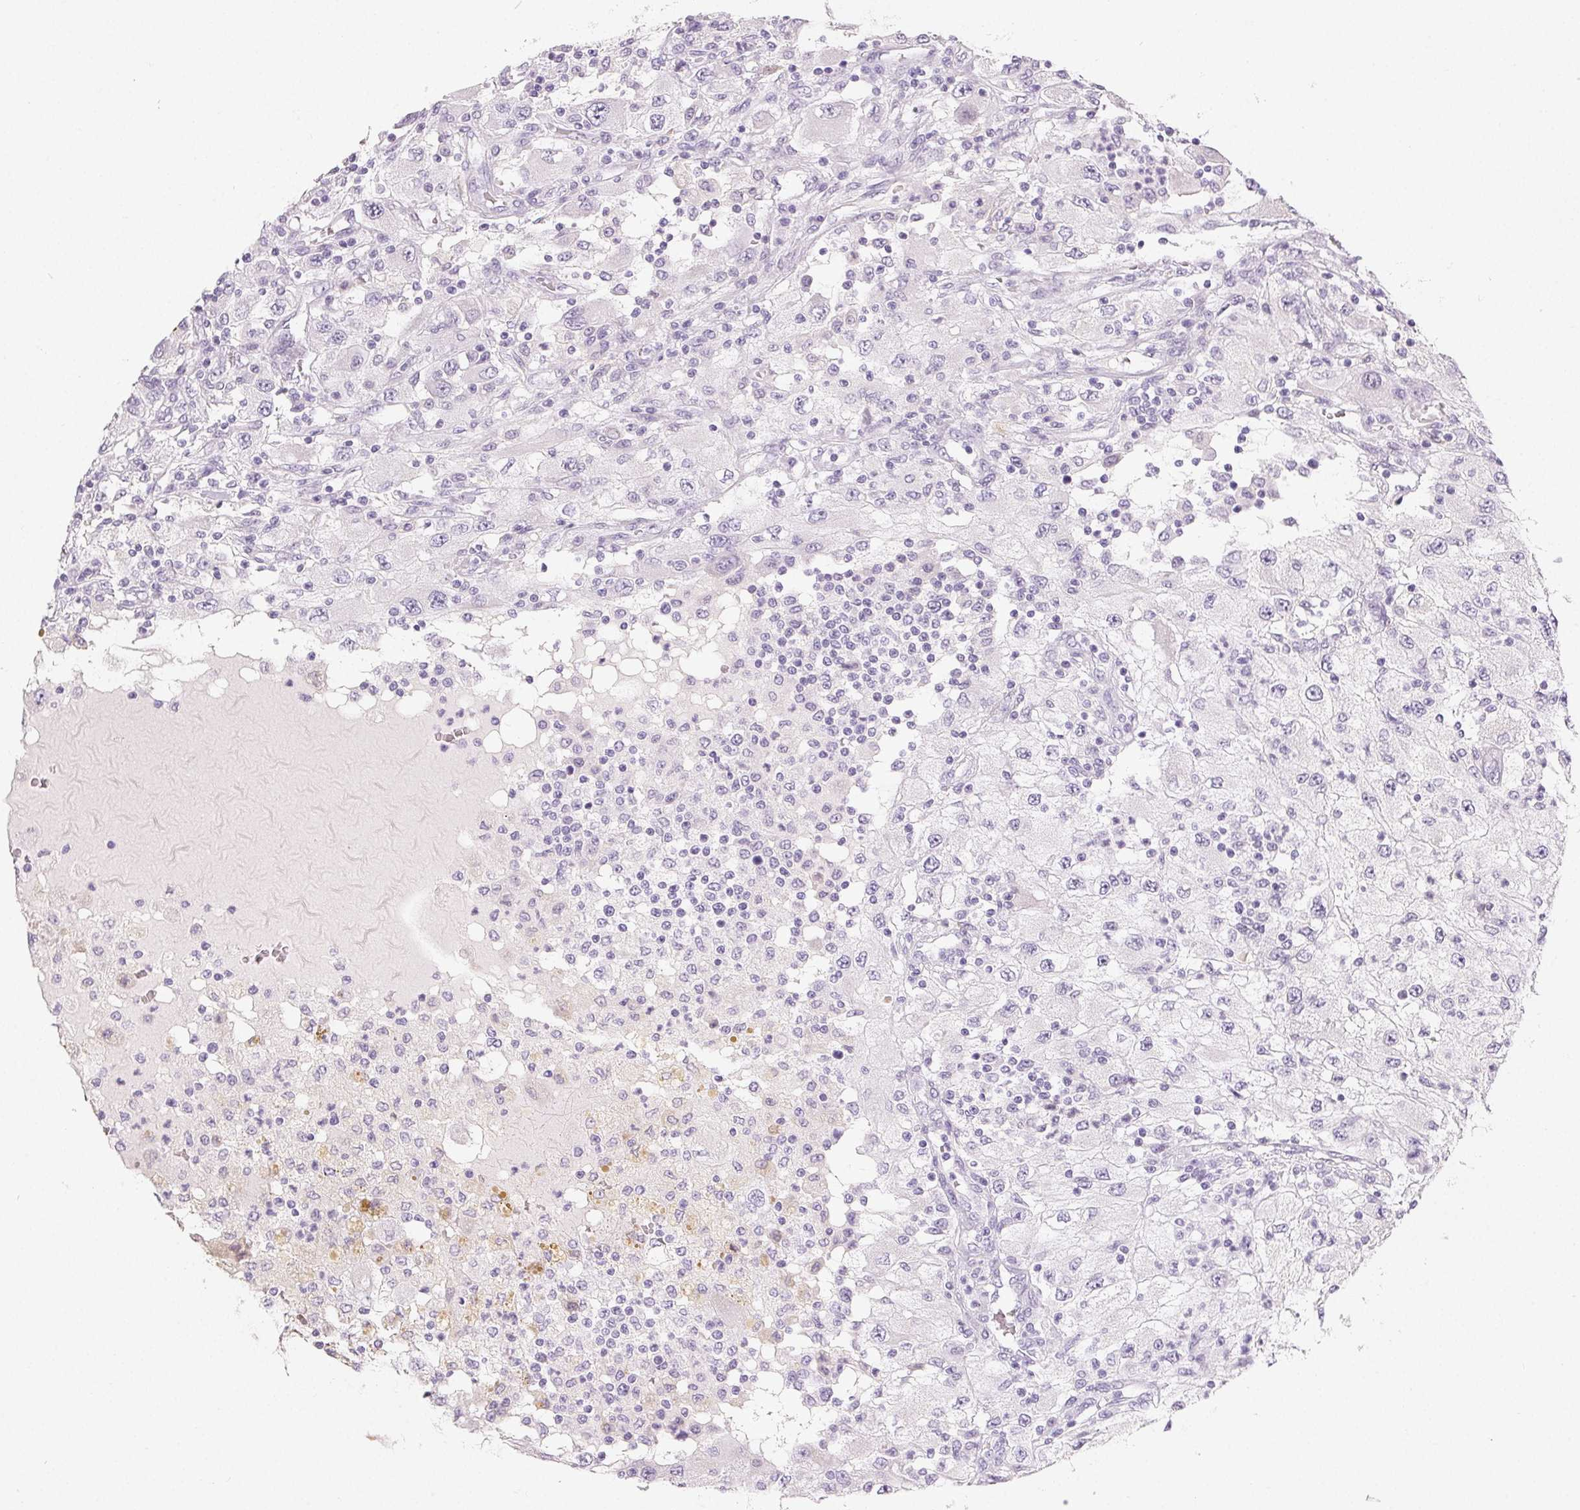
{"staining": {"intensity": "negative", "quantity": "none", "location": "none"}, "tissue": "renal cancer", "cell_type": "Tumor cells", "image_type": "cancer", "snomed": [{"axis": "morphology", "description": "Adenocarcinoma, NOS"}, {"axis": "topography", "description": "Kidney"}], "caption": "Immunohistochemistry (IHC) image of renal cancer (adenocarcinoma) stained for a protein (brown), which displays no positivity in tumor cells.", "gene": "MIOX", "patient": {"sex": "female", "age": 67}}